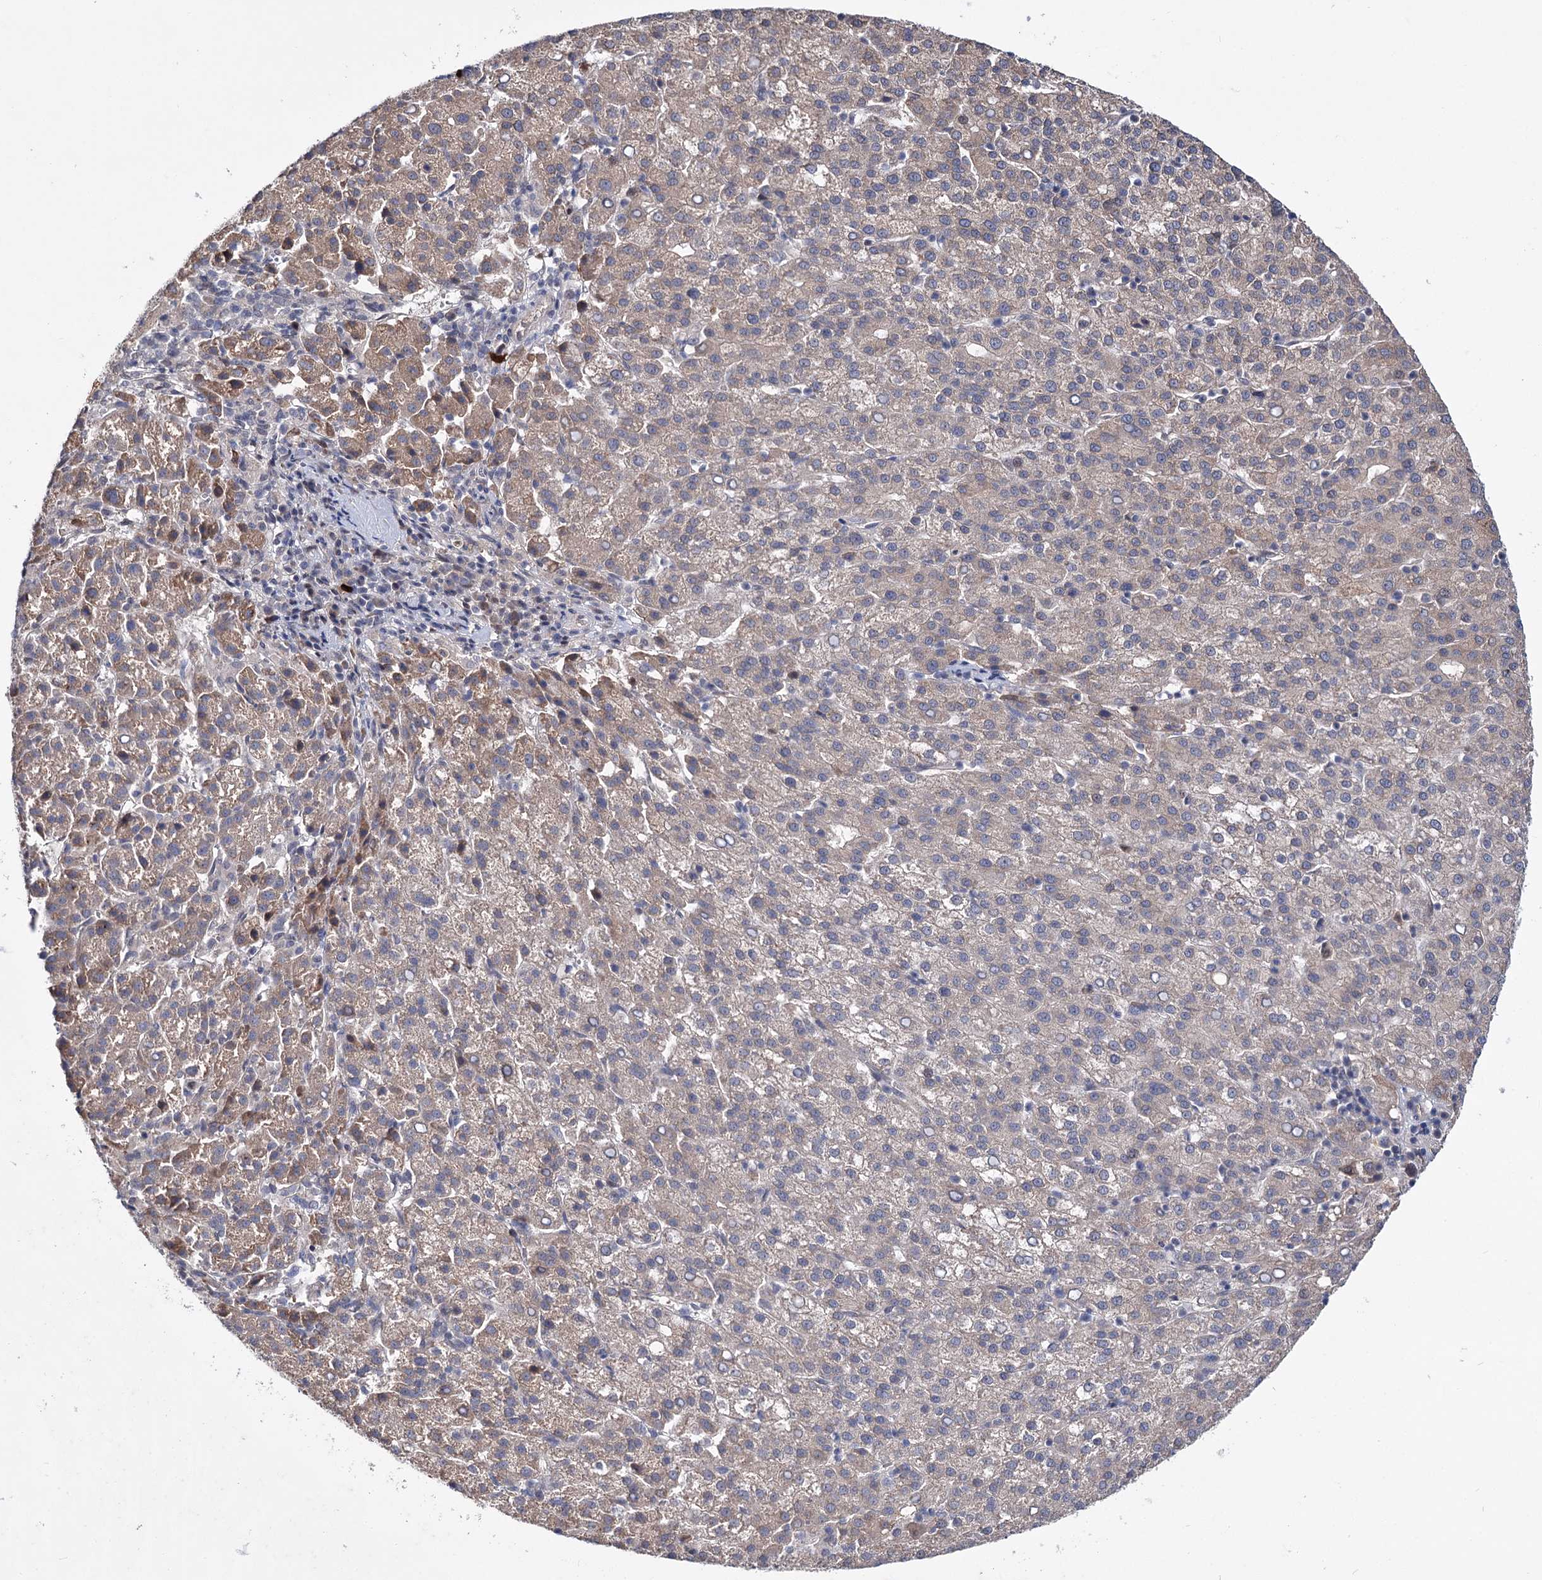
{"staining": {"intensity": "weak", "quantity": "<25%", "location": "cytoplasmic/membranous"}, "tissue": "liver cancer", "cell_type": "Tumor cells", "image_type": "cancer", "snomed": [{"axis": "morphology", "description": "Carcinoma, Hepatocellular, NOS"}, {"axis": "topography", "description": "Liver"}], "caption": "Hepatocellular carcinoma (liver) stained for a protein using immunohistochemistry reveals no expression tumor cells.", "gene": "PTPN3", "patient": {"sex": "female", "age": 58}}